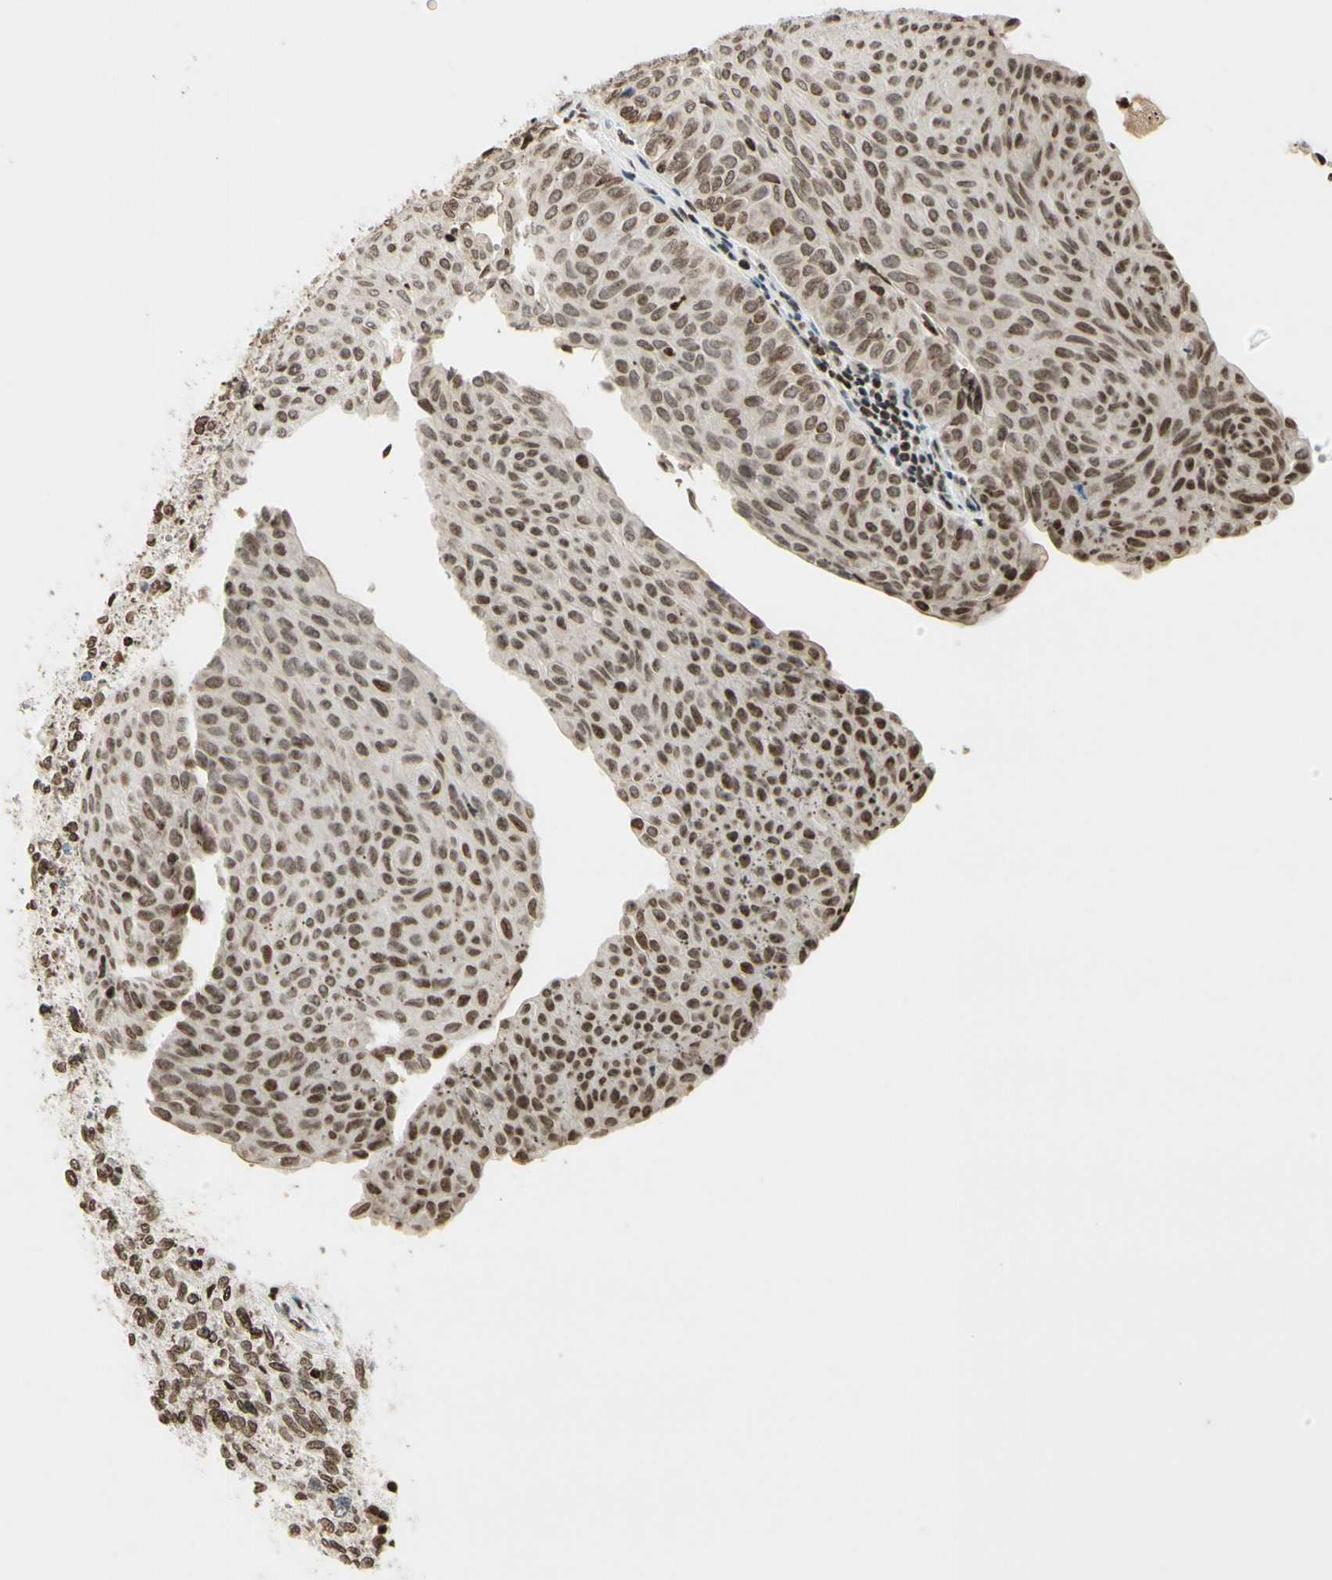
{"staining": {"intensity": "moderate", "quantity": "25%-75%", "location": "nuclear"}, "tissue": "urothelial cancer", "cell_type": "Tumor cells", "image_type": "cancer", "snomed": [{"axis": "morphology", "description": "Urothelial carcinoma, Low grade"}, {"axis": "topography", "description": "Urinary bladder"}], "caption": "Low-grade urothelial carcinoma was stained to show a protein in brown. There is medium levels of moderate nuclear staining in approximately 25%-75% of tumor cells.", "gene": "RORA", "patient": {"sex": "male", "age": 78}}